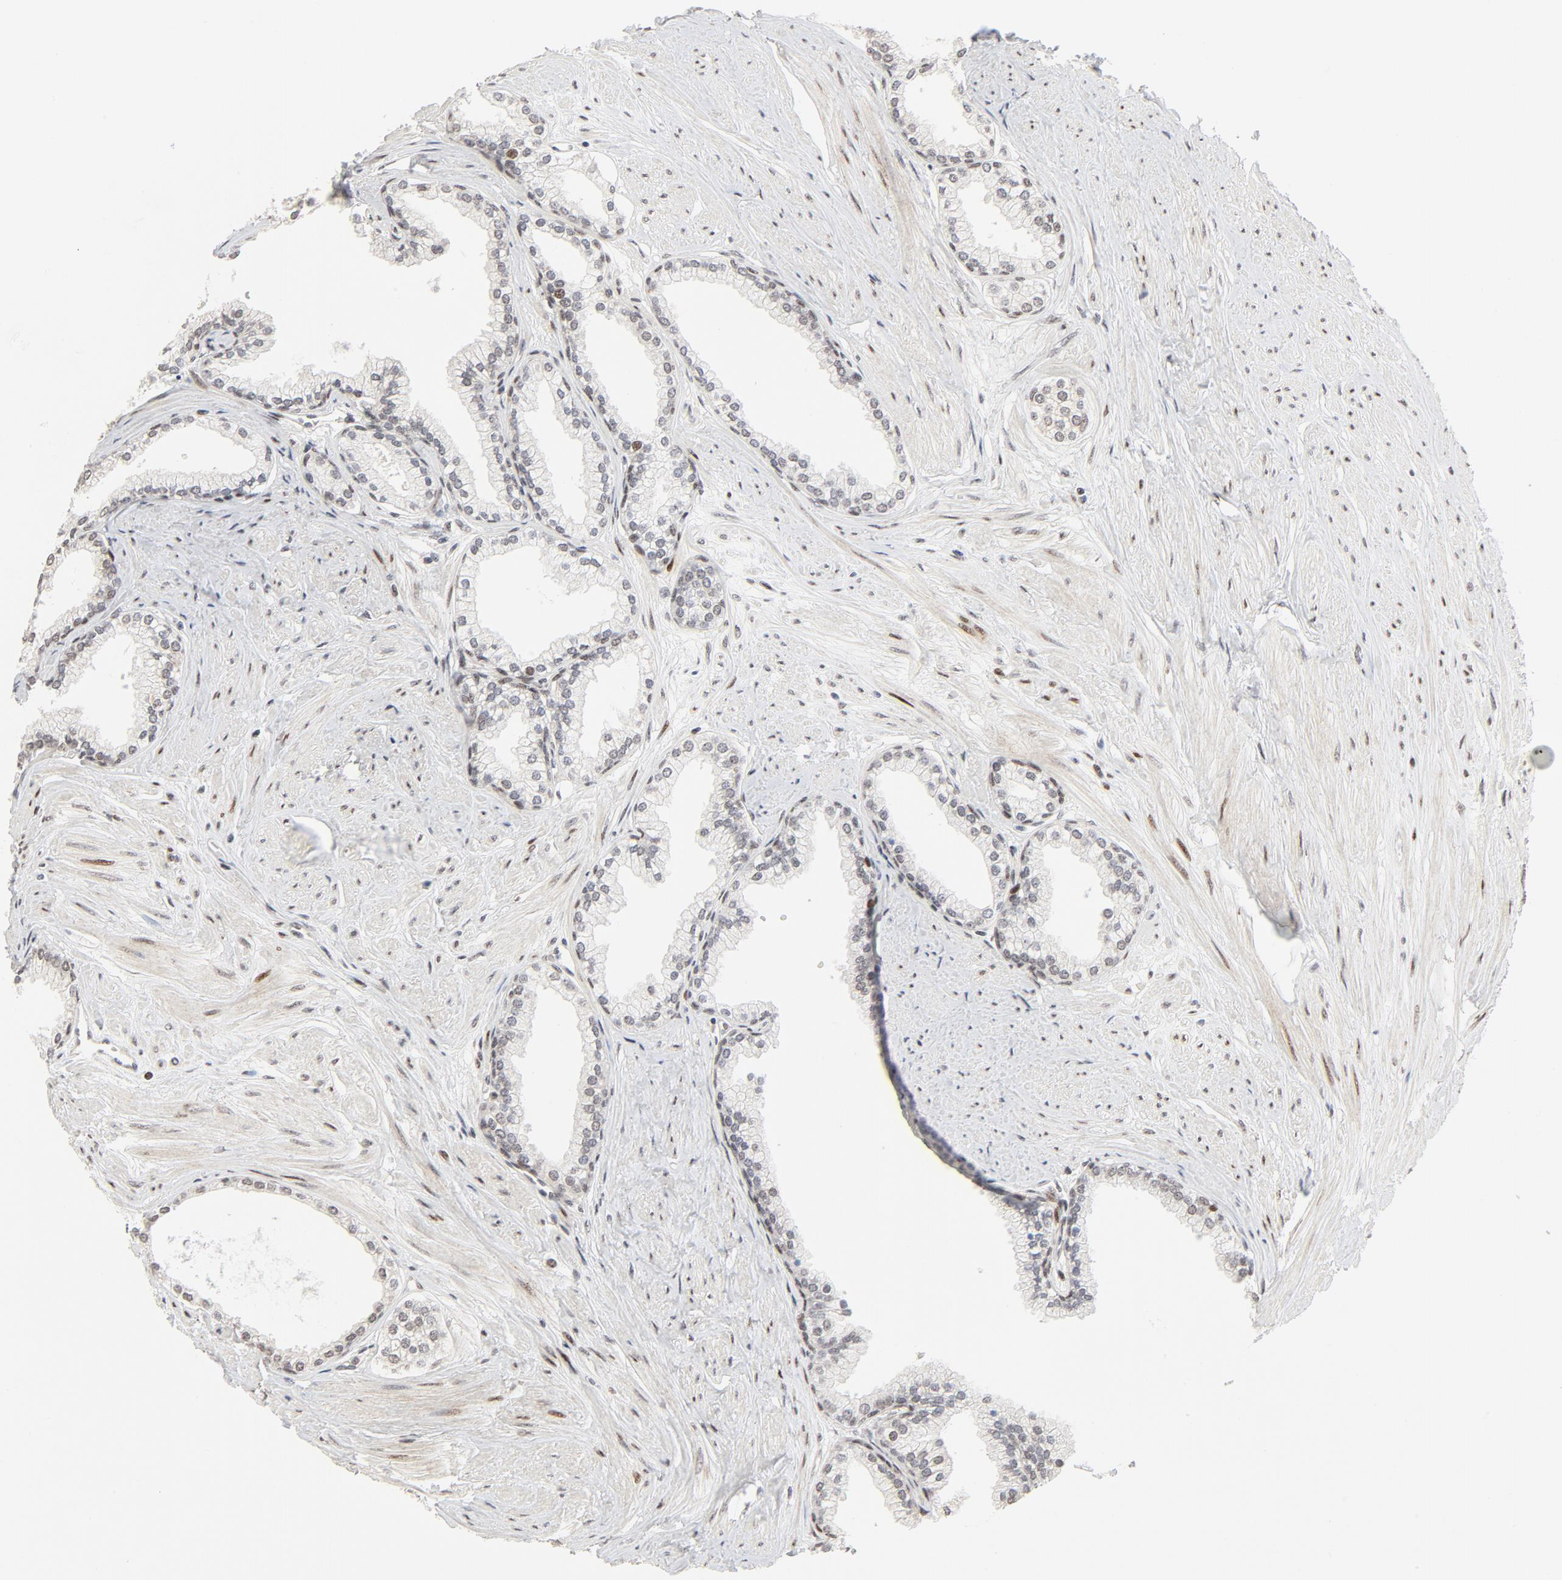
{"staining": {"intensity": "moderate", "quantity": "25%-75%", "location": "nuclear"}, "tissue": "prostate", "cell_type": "Glandular cells", "image_type": "normal", "snomed": [{"axis": "morphology", "description": "Normal tissue, NOS"}, {"axis": "topography", "description": "Prostate"}], "caption": "Protein staining of unremarkable prostate displays moderate nuclear staining in approximately 25%-75% of glandular cells. The staining was performed using DAB to visualize the protein expression in brown, while the nuclei were stained in blue with hematoxylin (Magnification: 20x).", "gene": "GTF2I", "patient": {"sex": "male", "age": 64}}